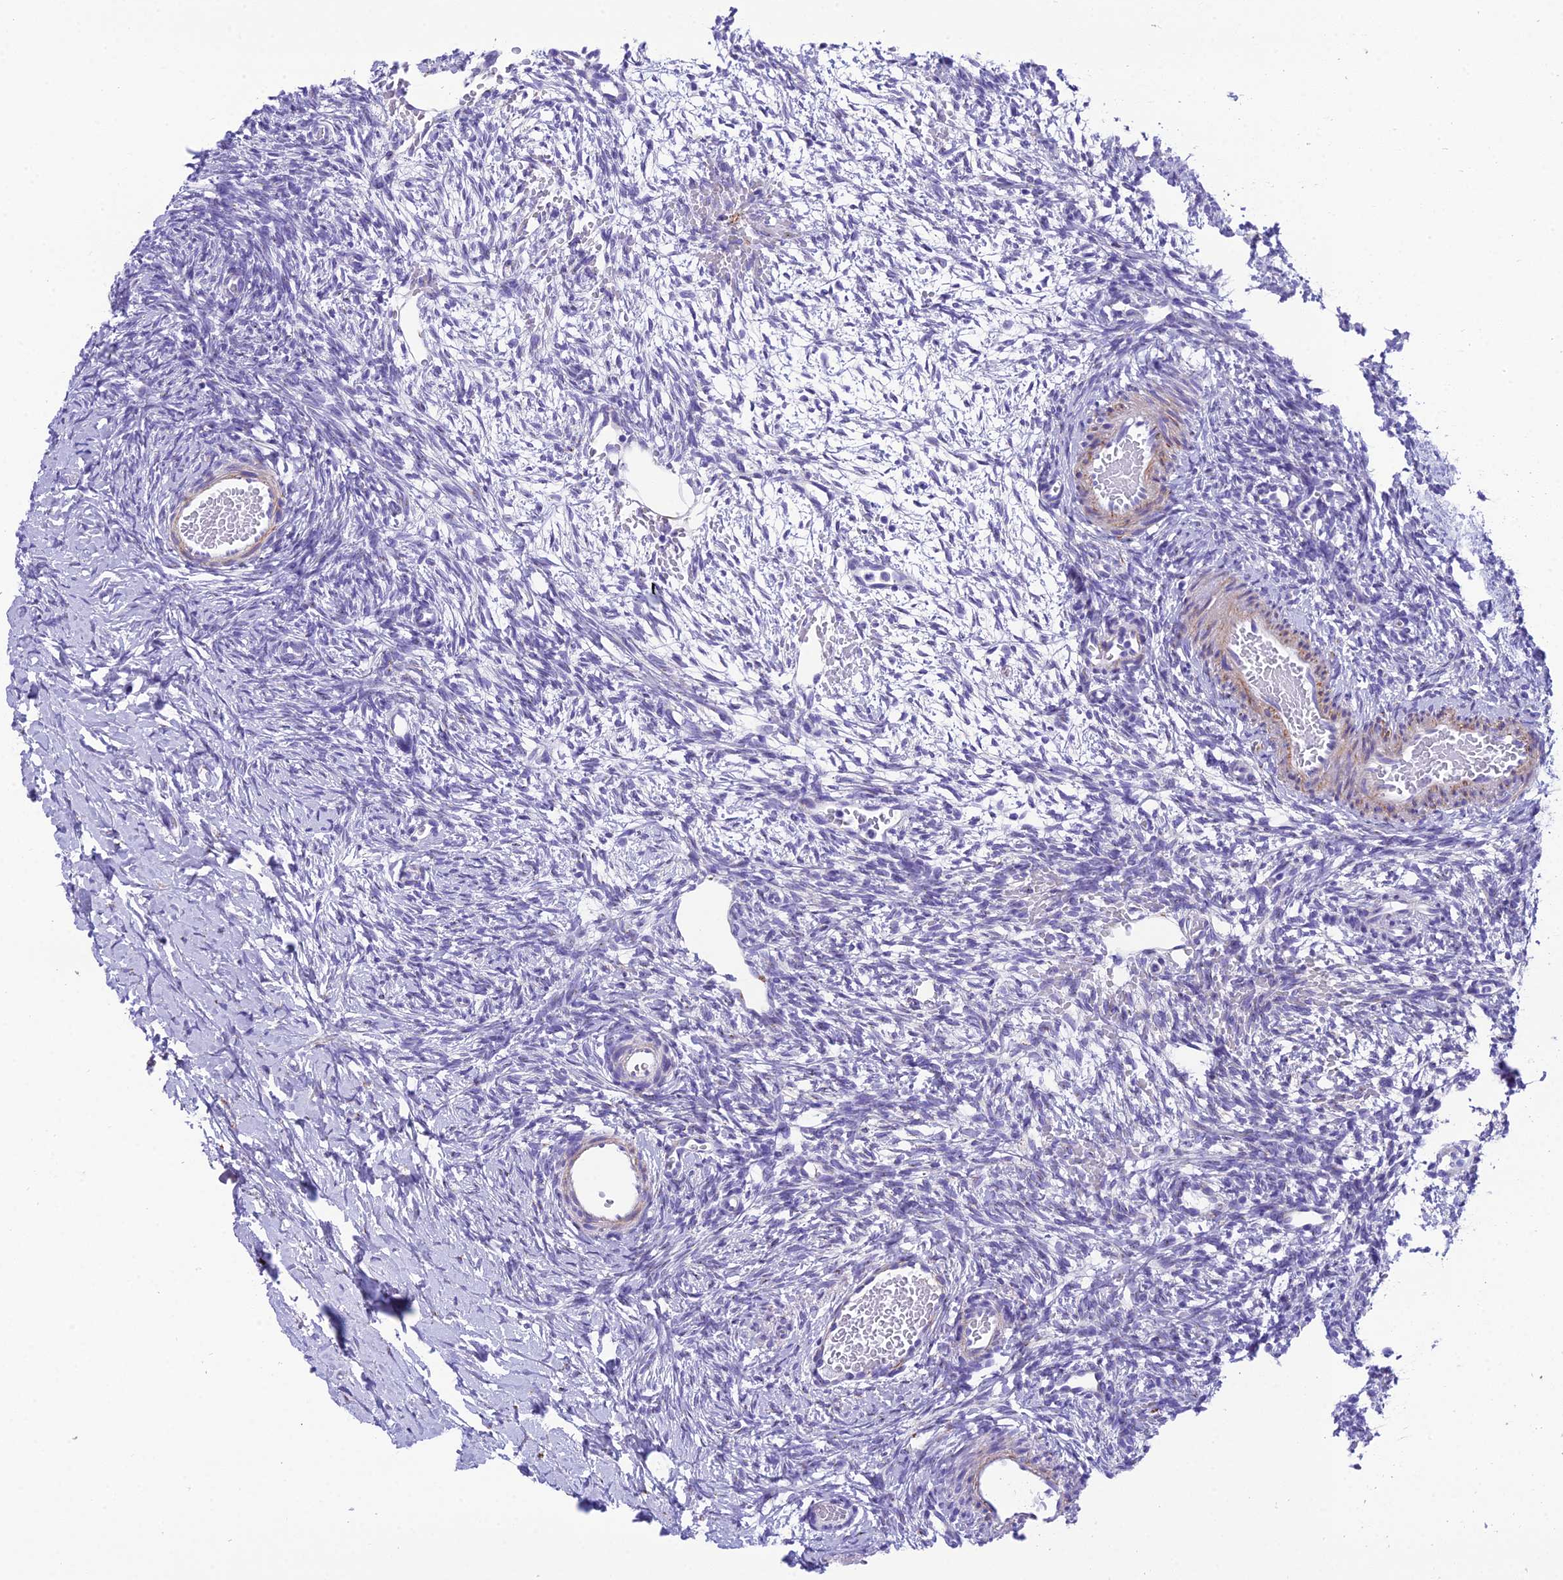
{"staining": {"intensity": "negative", "quantity": "none", "location": "none"}, "tissue": "ovary", "cell_type": "Follicle cells", "image_type": "normal", "snomed": [{"axis": "morphology", "description": "Normal tissue, NOS"}, {"axis": "topography", "description": "Ovary"}], "caption": "Immunohistochemistry histopathology image of normal human ovary stained for a protein (brown), which exhibits no expression in follicle cells. Brightfield microscopy of IHC stained with DAB (3,3'-diaminobenzidine) (brown) and hematoxylin (blue), captured at high magnification.", "gene": "GFRA1", "patient": {"sex": "female", "age": 39}}